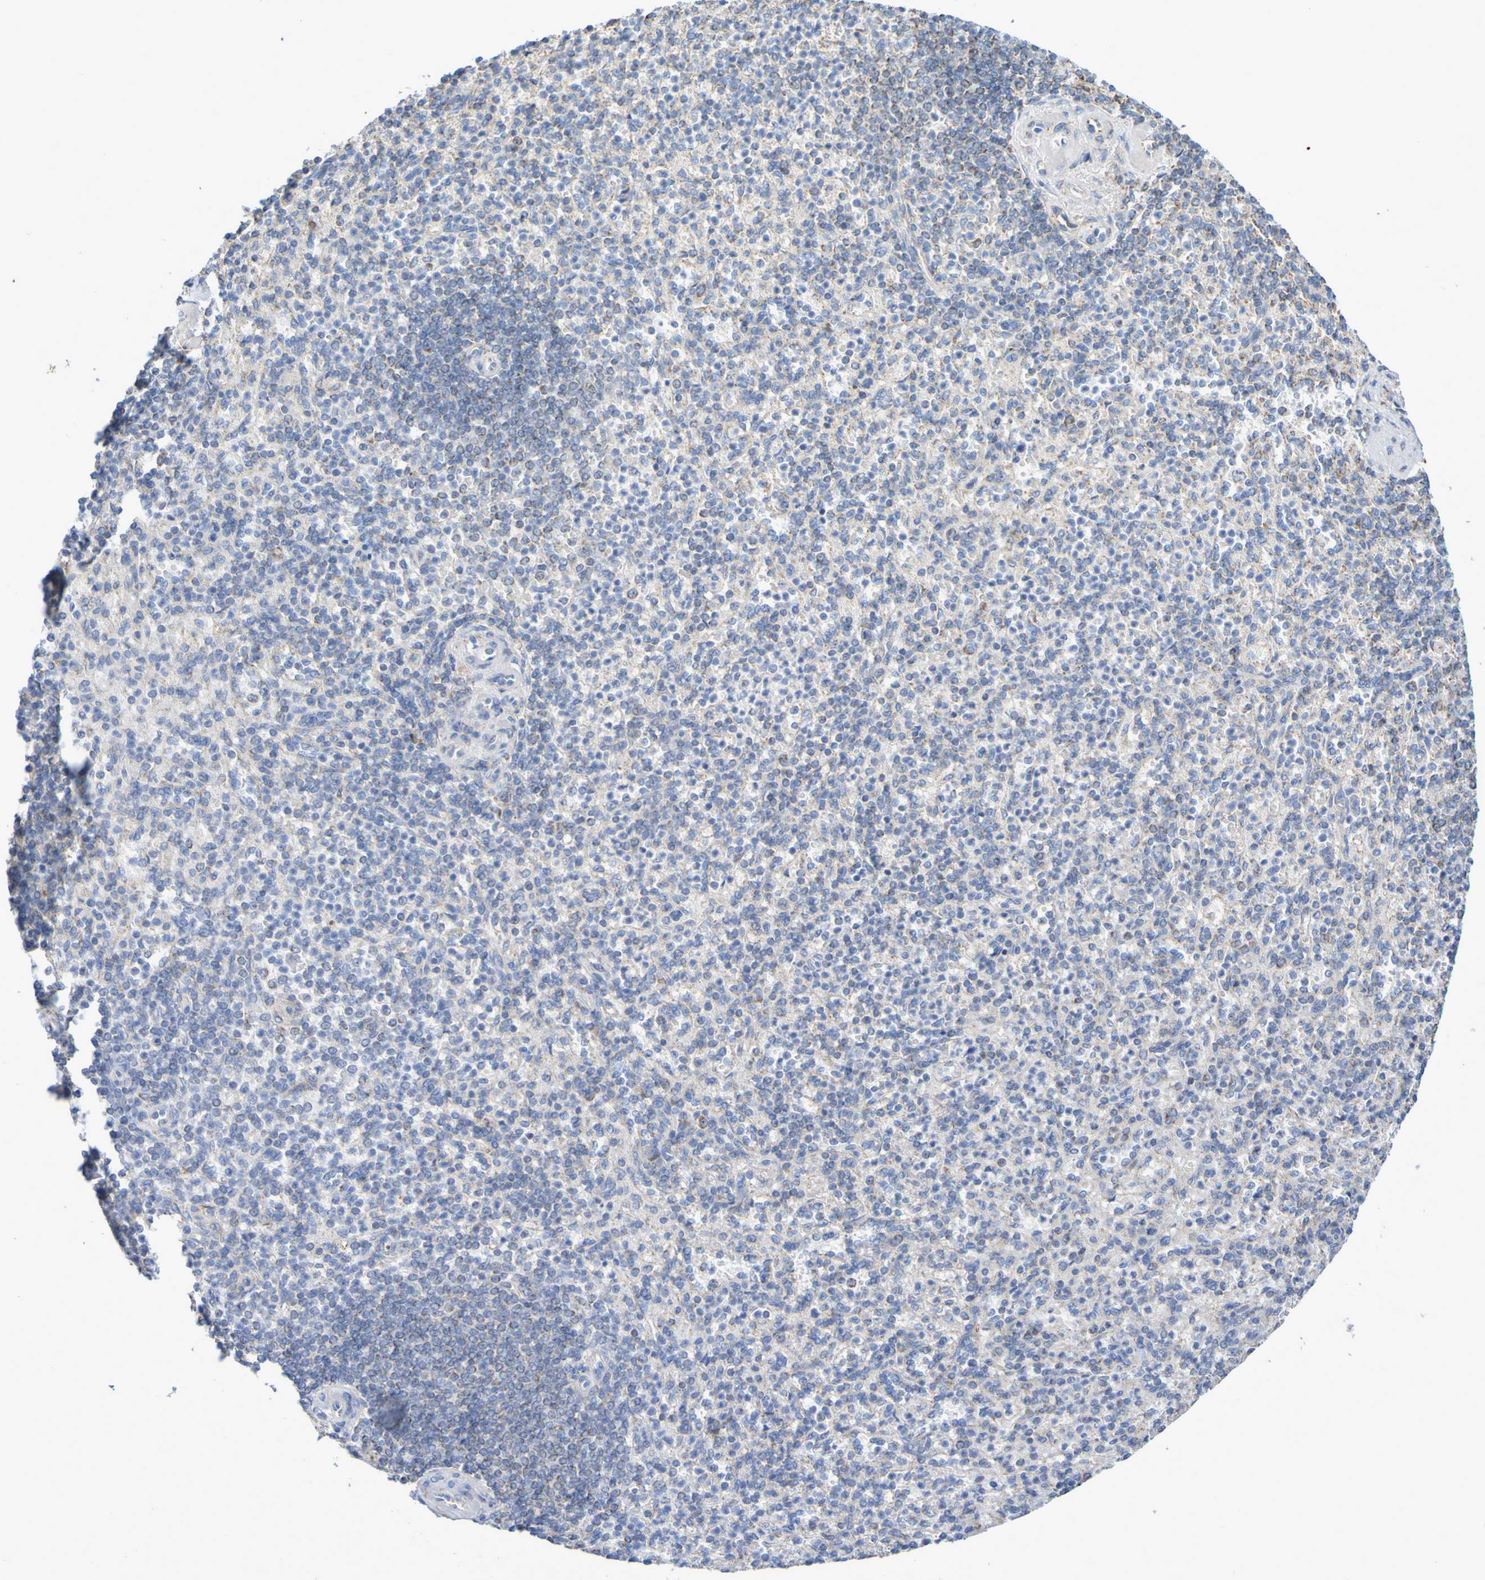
{"staining": {"intensity": "weak", "quantity": "<25%", "location": "cytoplasmic/membranous"}, "tissue": "spleen", "cell_type": "Cells in red pulp", "image_type": "normal", "snomed": [{"axis": "morphology", "description": "Normal tissue, NOS"}, {"axis": "topography", "description": "Spleen"}], "caption": "This is an immunohistochemistry (IHC) micrograph of benign spleen. There is no staining in cells in red pulp.", "gene": "CNTN2", "patient": {"sex": "female", "age": 74}}